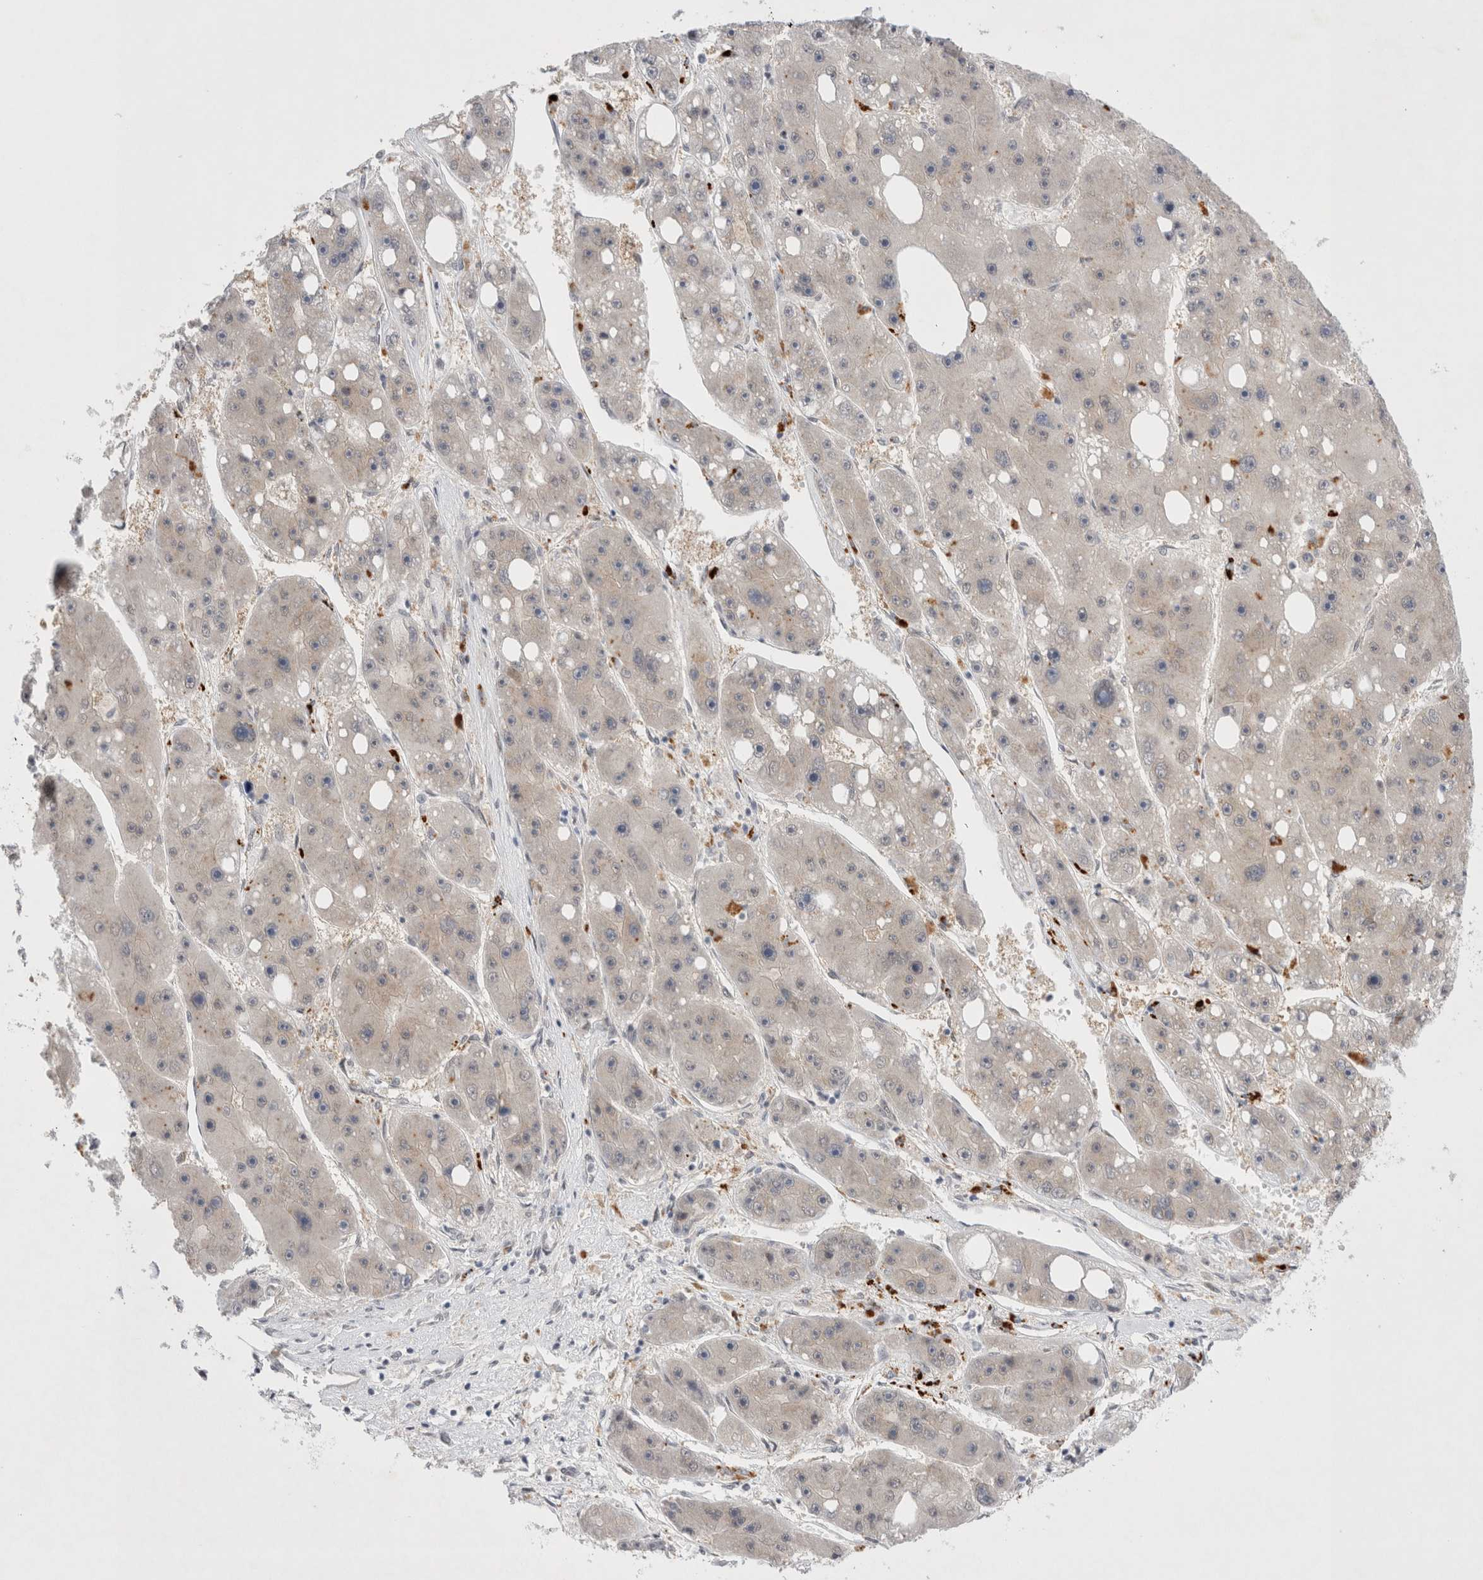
{"staining": {"intensity": "negative", "quantity": "none", "location": "none"}, "tissue": "liver cancer", "cell_type": "Tumor cells", "image_type": "cancer", "snomed": [{"axis": "morphology", "description": "Carcinoma, Hepatocellular, NOS"}, {"axis": "topography", "description": "Liver"}], "caption": "Immunohistochemical staining of liver cancer (hepatocellular carcinoma) exhibits no significant positivity in tumor cells.", "gene": "WIPF2", "patient": {"sex": "female", "age": 61}}